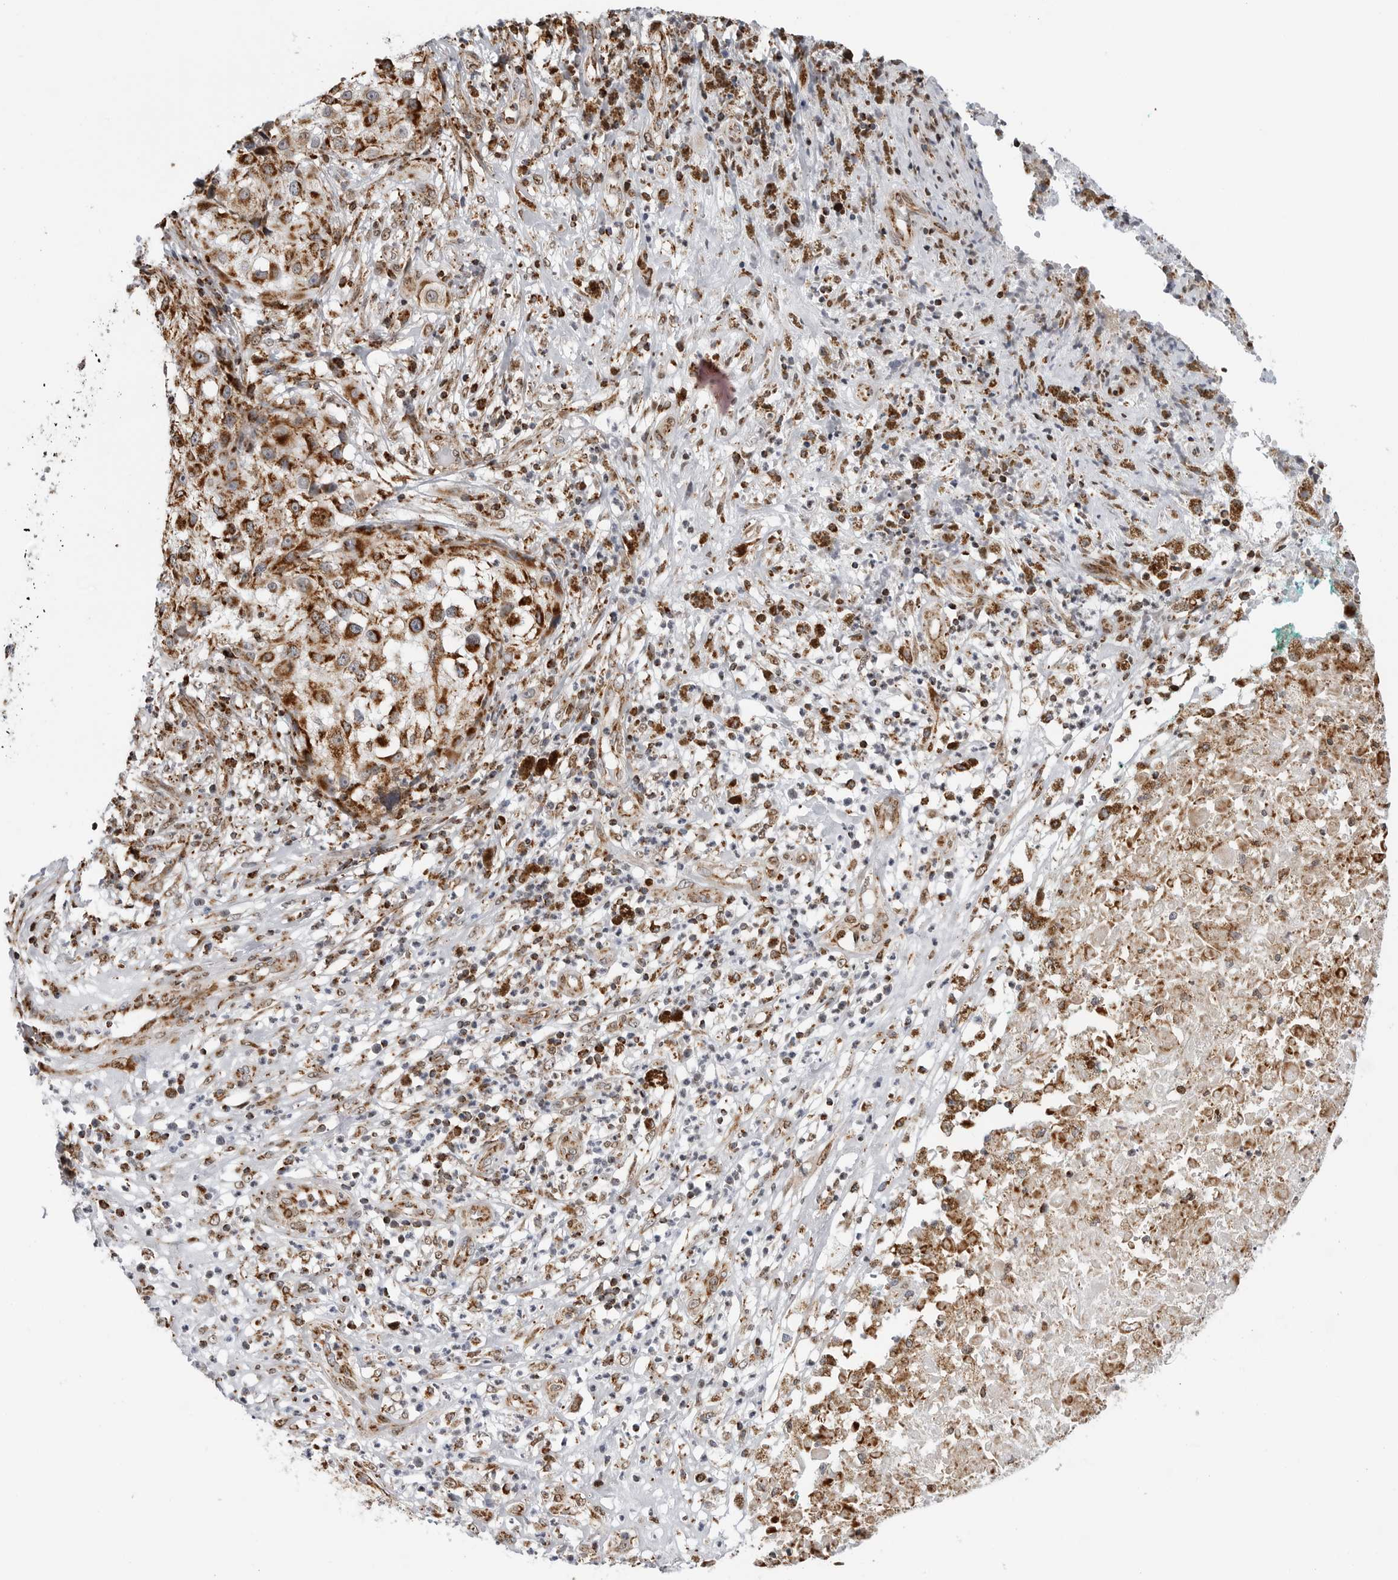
{"staining": {"intensity": "strong", "quantity": ">75%", "location": "cytoplasmic/membranous"}, "tissue": "melanoma", "cell_type": "Tumor cells", "image_type": "cancer", "snomed": [{"axis": "morphology", "description": "Necrosis, NOS"}, {"axis": "morphology", "description": "Malignant melanoma, NOS"}, {"axis": "topography", "description": "Skin"}], "caption": "This is a histology image of immunohistochemistry (IHC) staining of malignant melanoma, which shows strong expression in the cytoplasmic/membranous of tumor cells.", "gene": "COX5A", "patient": {"sex": "female", "age": 87}}